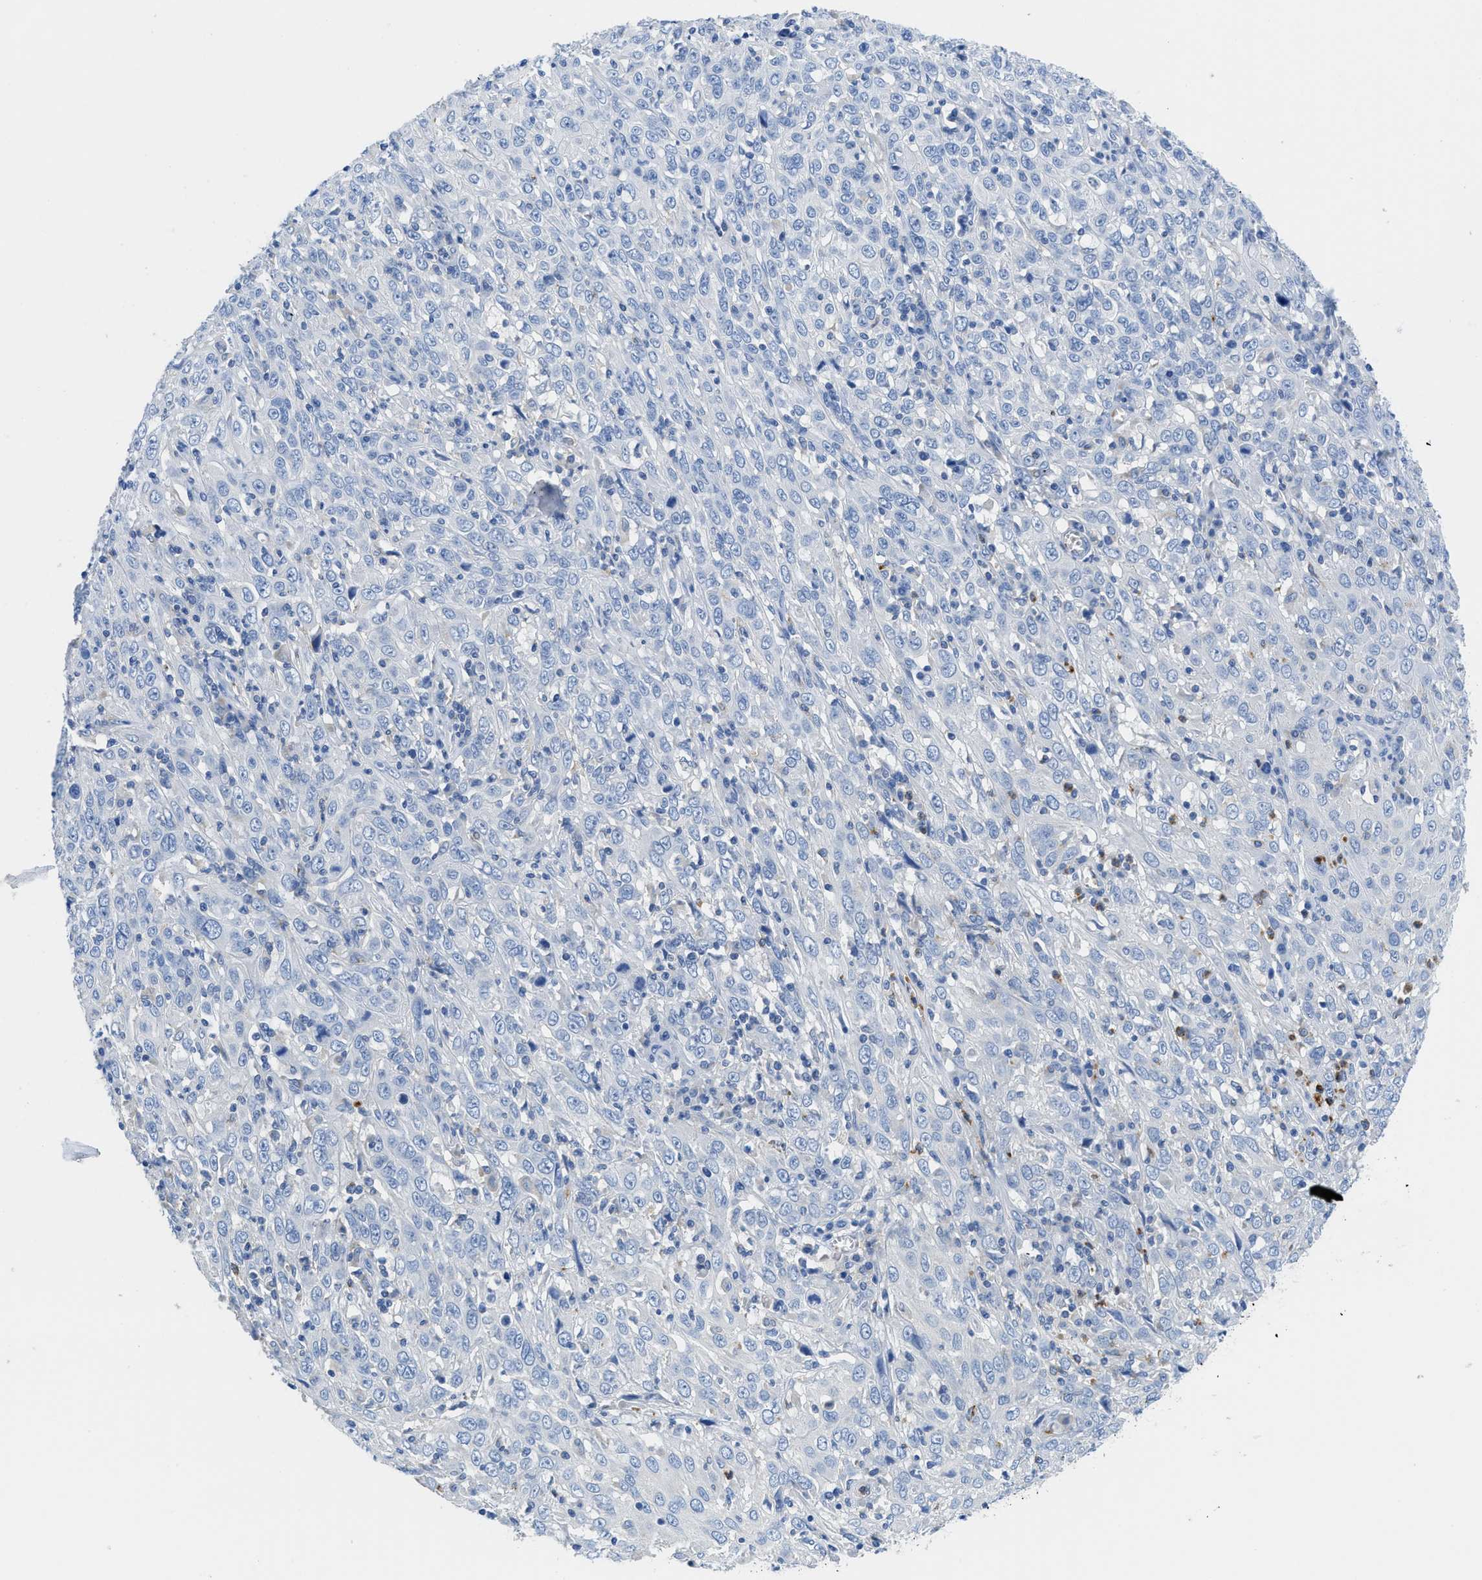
{"staining": {"intensity": "negative", "quantity": "none", "location": "none"}, "tissue": "cervical cancer", "cell_type": "Tumor cells", "image_type": "cancer", "snomed": [{"axis": "morphology", "description": "Squamous cell carcinoma, NOS"}, {"axis": "topography", "description": "Cervix"}], "caption": "A photomicrograph of human cervical cancer (squamous cell carcinoma) is negative for staining in tumor cells.", "gene": "NEB", "patient": {"sex": "female", "age": 46}}